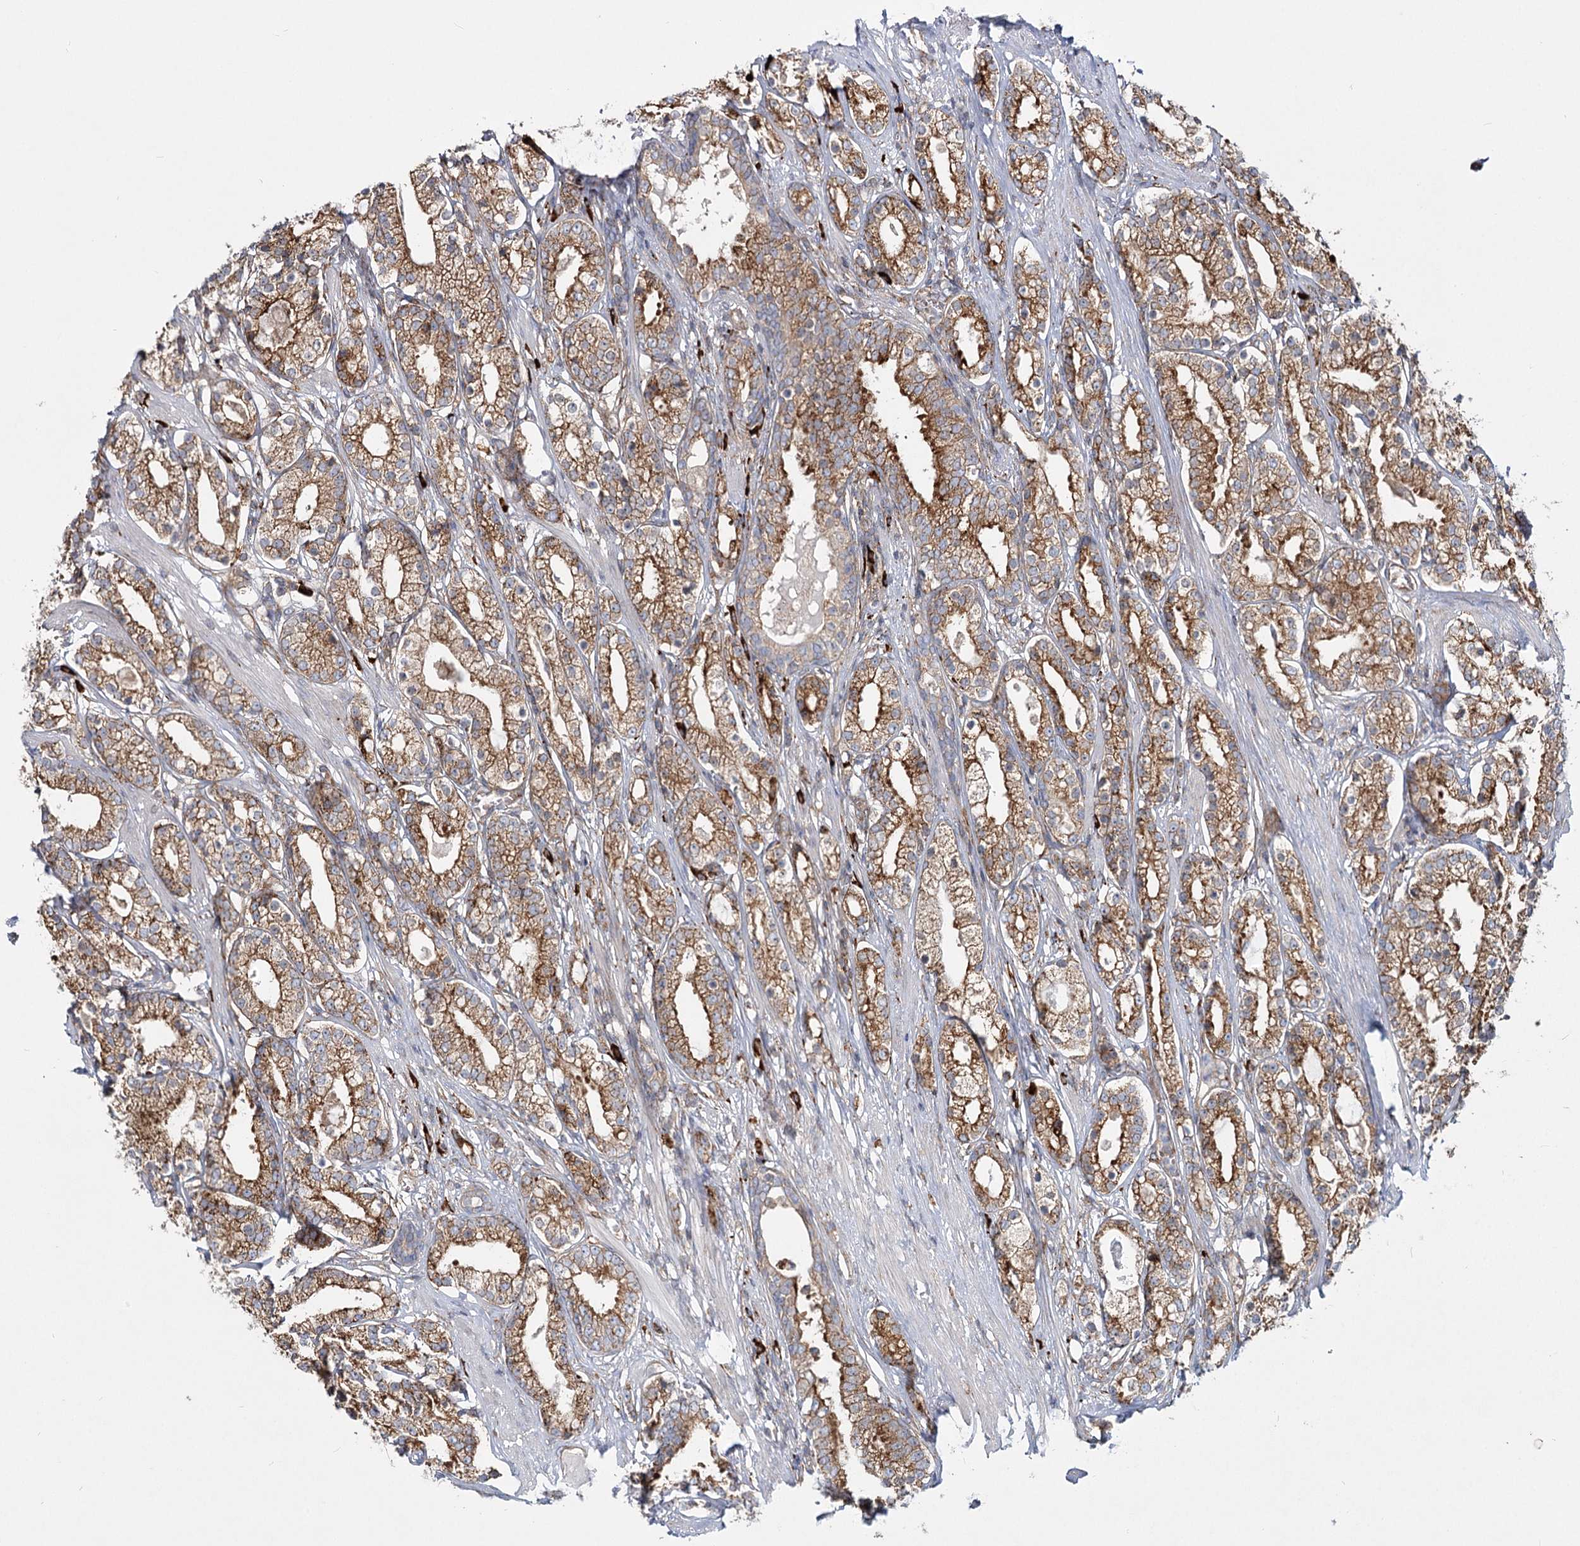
{"staining": {"intensity": "moderate", "quantity": ">75%", "location": "cytoplasmic/membranous"}, "tissue": "prostate cancer", "cell_type": "Tumor cells", "image_type": "cancer", "snomed": [{"axis": "morphology", "description": "Adenocarcinoma, High grade"}, {"axis": "topography", "description": "Prostate"}], "caption": "About >75% of tumor cells in prostate cancer show moderate cytoplasmic/membranous protein staining as visualized by brown immunohistochemical staining.", "gene": "POGLUT1", "patient": {"sex": "male", "age": 69}}